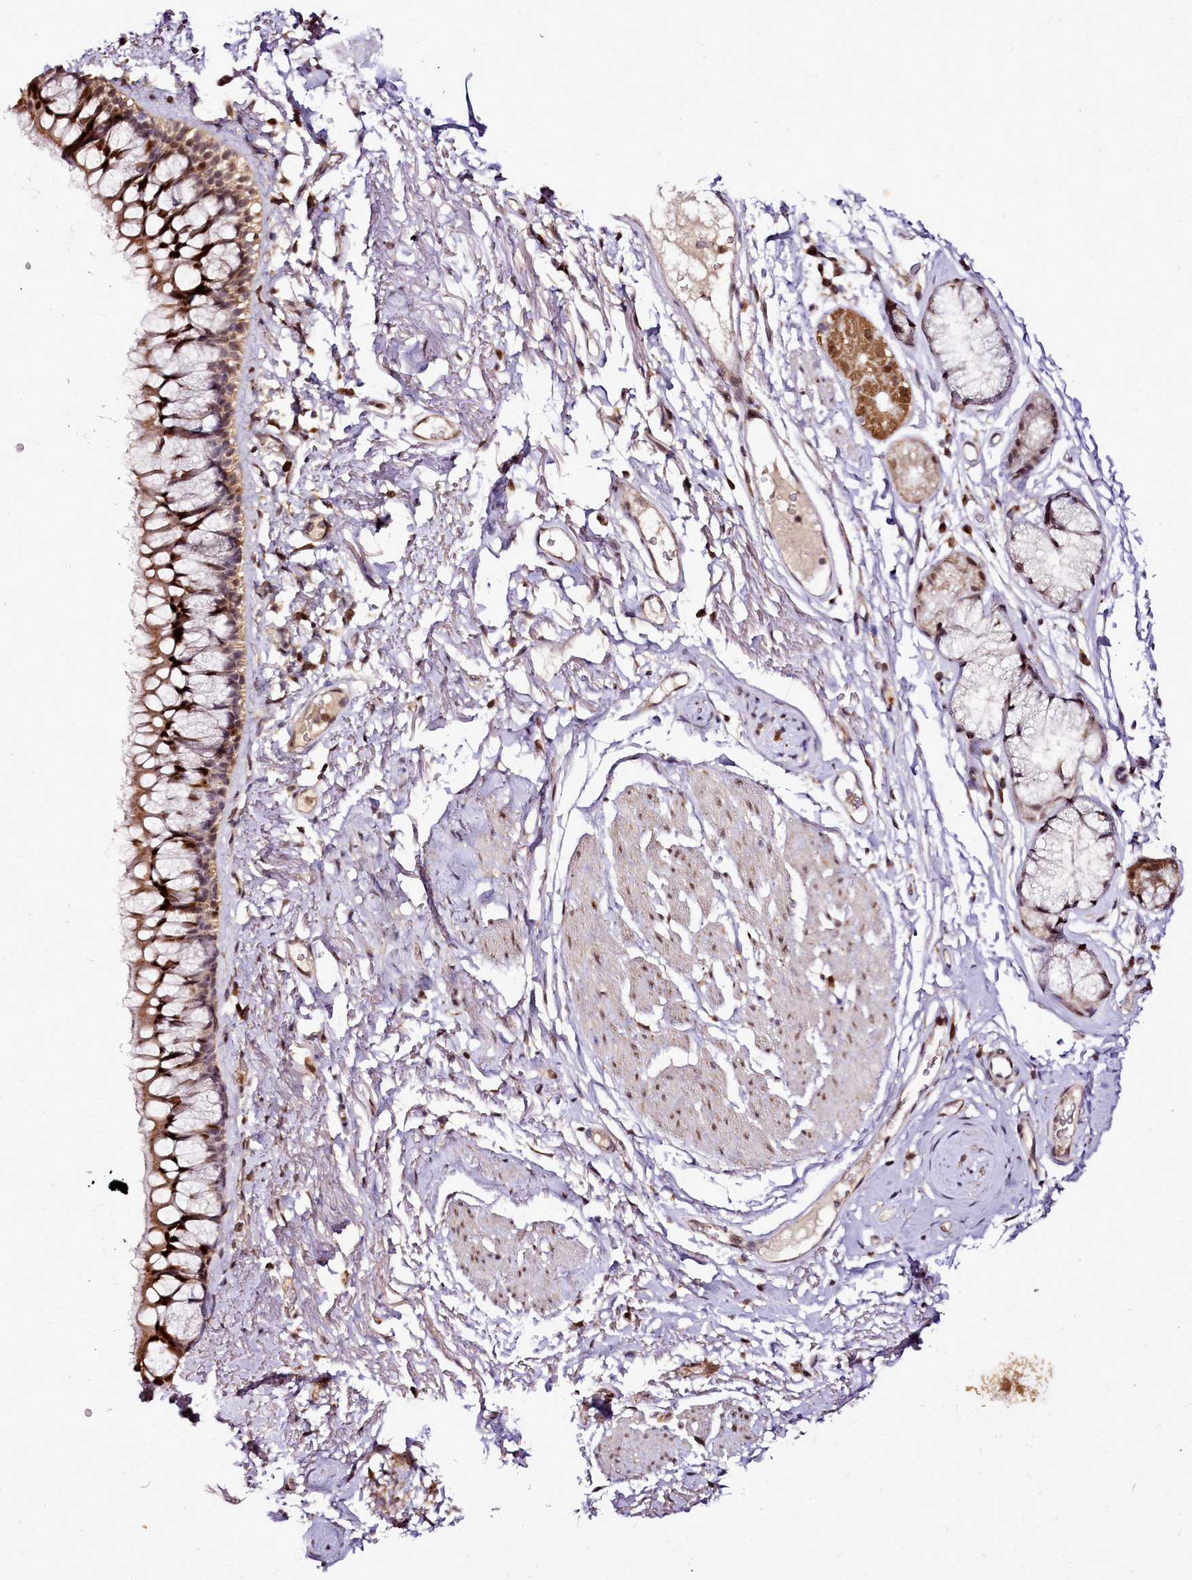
{"staining": {"intensity": "moderate", "quantity": ">75%", "location": "cytoplasmic/membranous,nuclear"}, "tissue": "bronchus", "cell_type": "Respiratory epithelial cells", "image_type": "normal", "snomed": [{"axis": "morphology", "description": "Normal tissue, NOS"}, {"axis": "topography", "description": "Cartilage tissue"}, {"axis": "topography", "description": "Bronchus"}], "caption": "About >75% of respiratory epithelial cells in unremarkable human bronchus demonstrate moderate cytoplasmic/membranous,nuclear protein staining as visualized by brown immunohistochemical staining.", "gene": "EDIL3", "patient": {"sex": "female", "age": 73}}